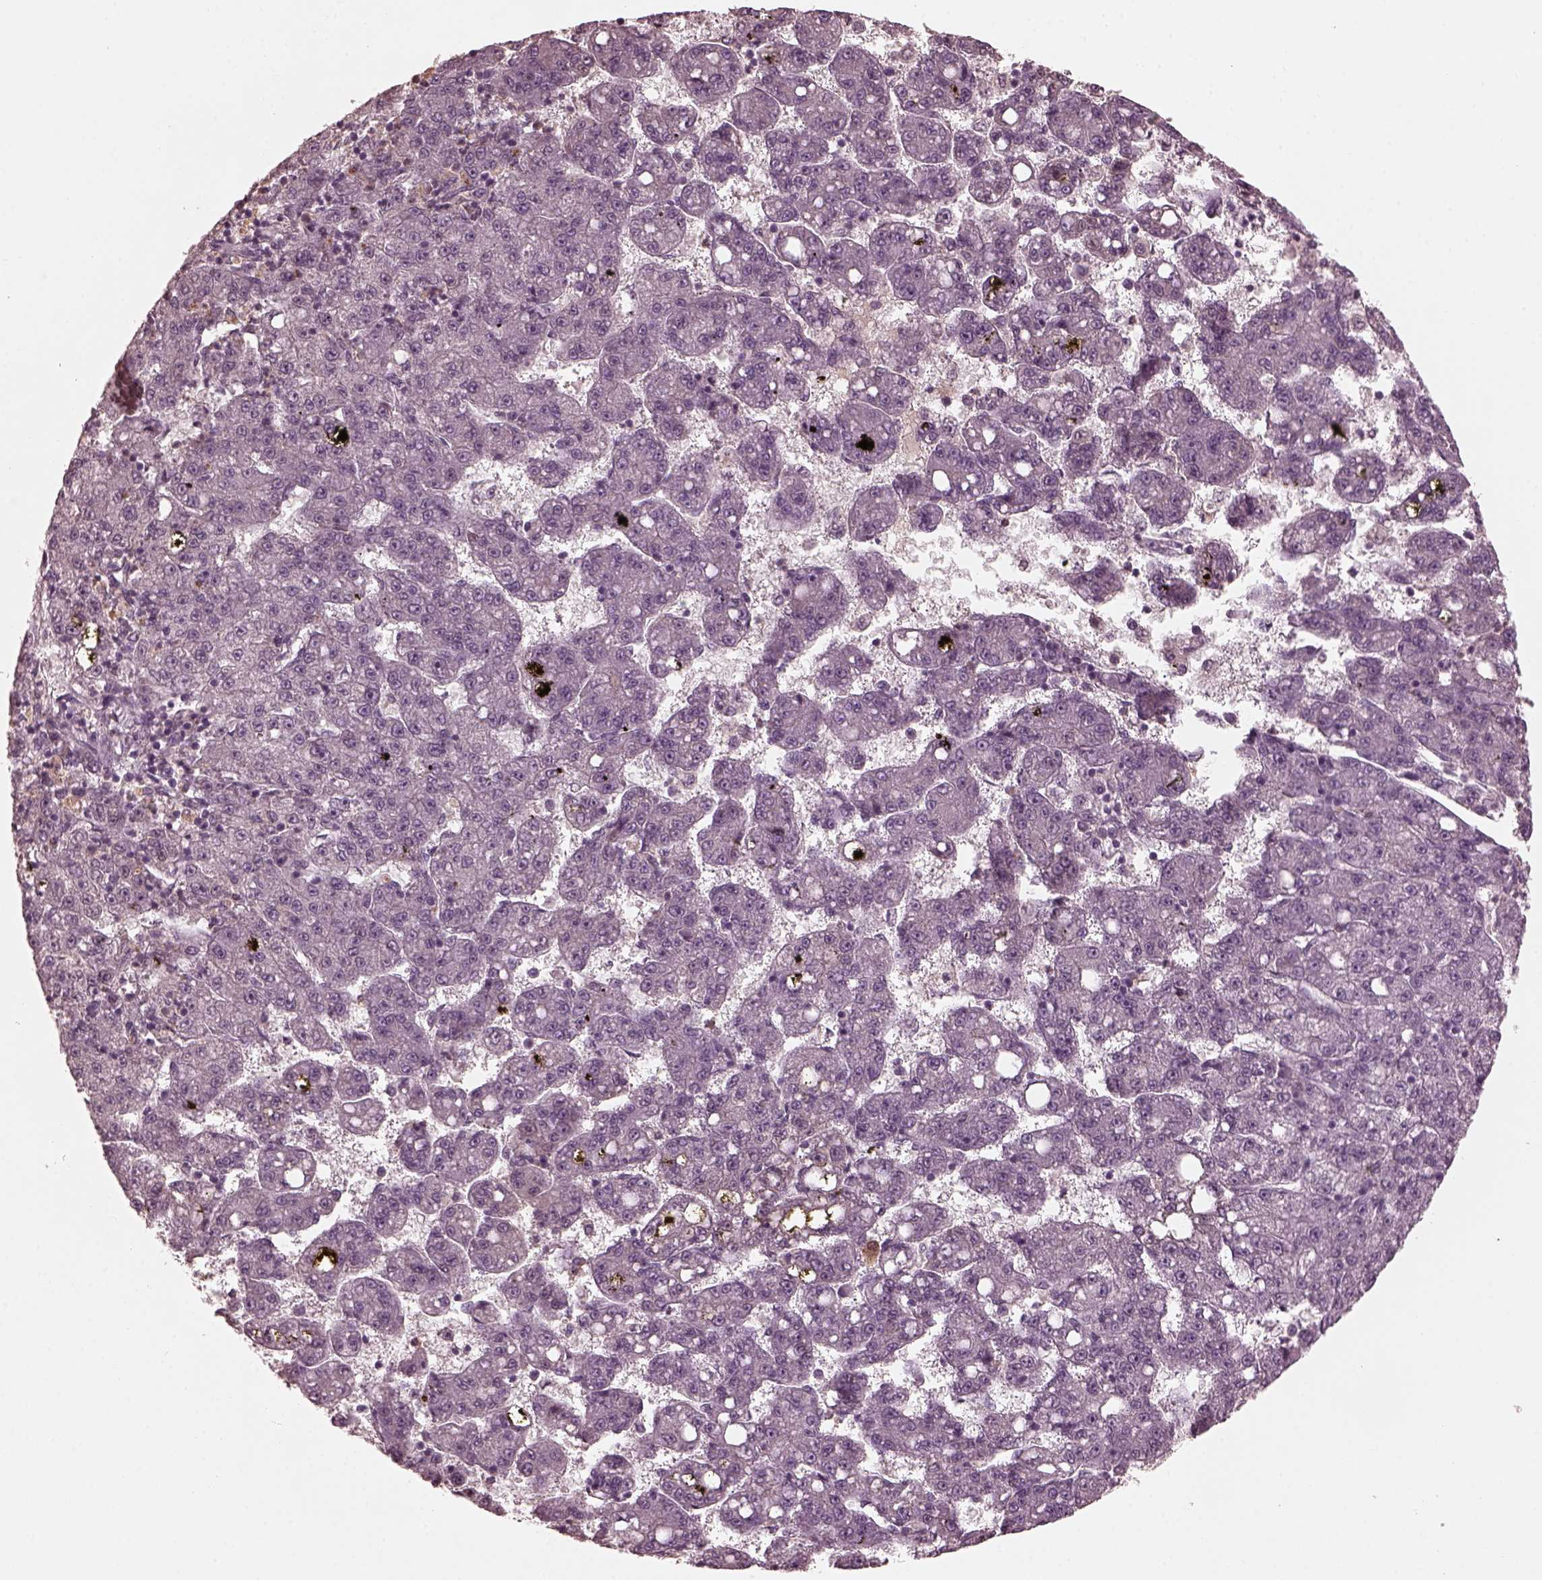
{"staining": {"intensity": "negative", "quantity": "none", "location": "none"}, "tissue": "liver cancer", "cell_type": "Tumor cells", "image_type": "cancer", "snomed": [{"axis": "morphology", "description": "Carcinoma, Hepatocellular, NOS"}, {"axis": "topography", "description": "Liver"}], "caption": "High magnification brightfield microscopy of liver cancer (hepatocellular carcinoma) stained with DAB (3,3'-diaminobenzidine) (brown) and counterstained with hematoxylin (blue): tumor cells show no significant positivity.", "gene": "KRT79", "patient": {"sex": "female", "age": 65}}